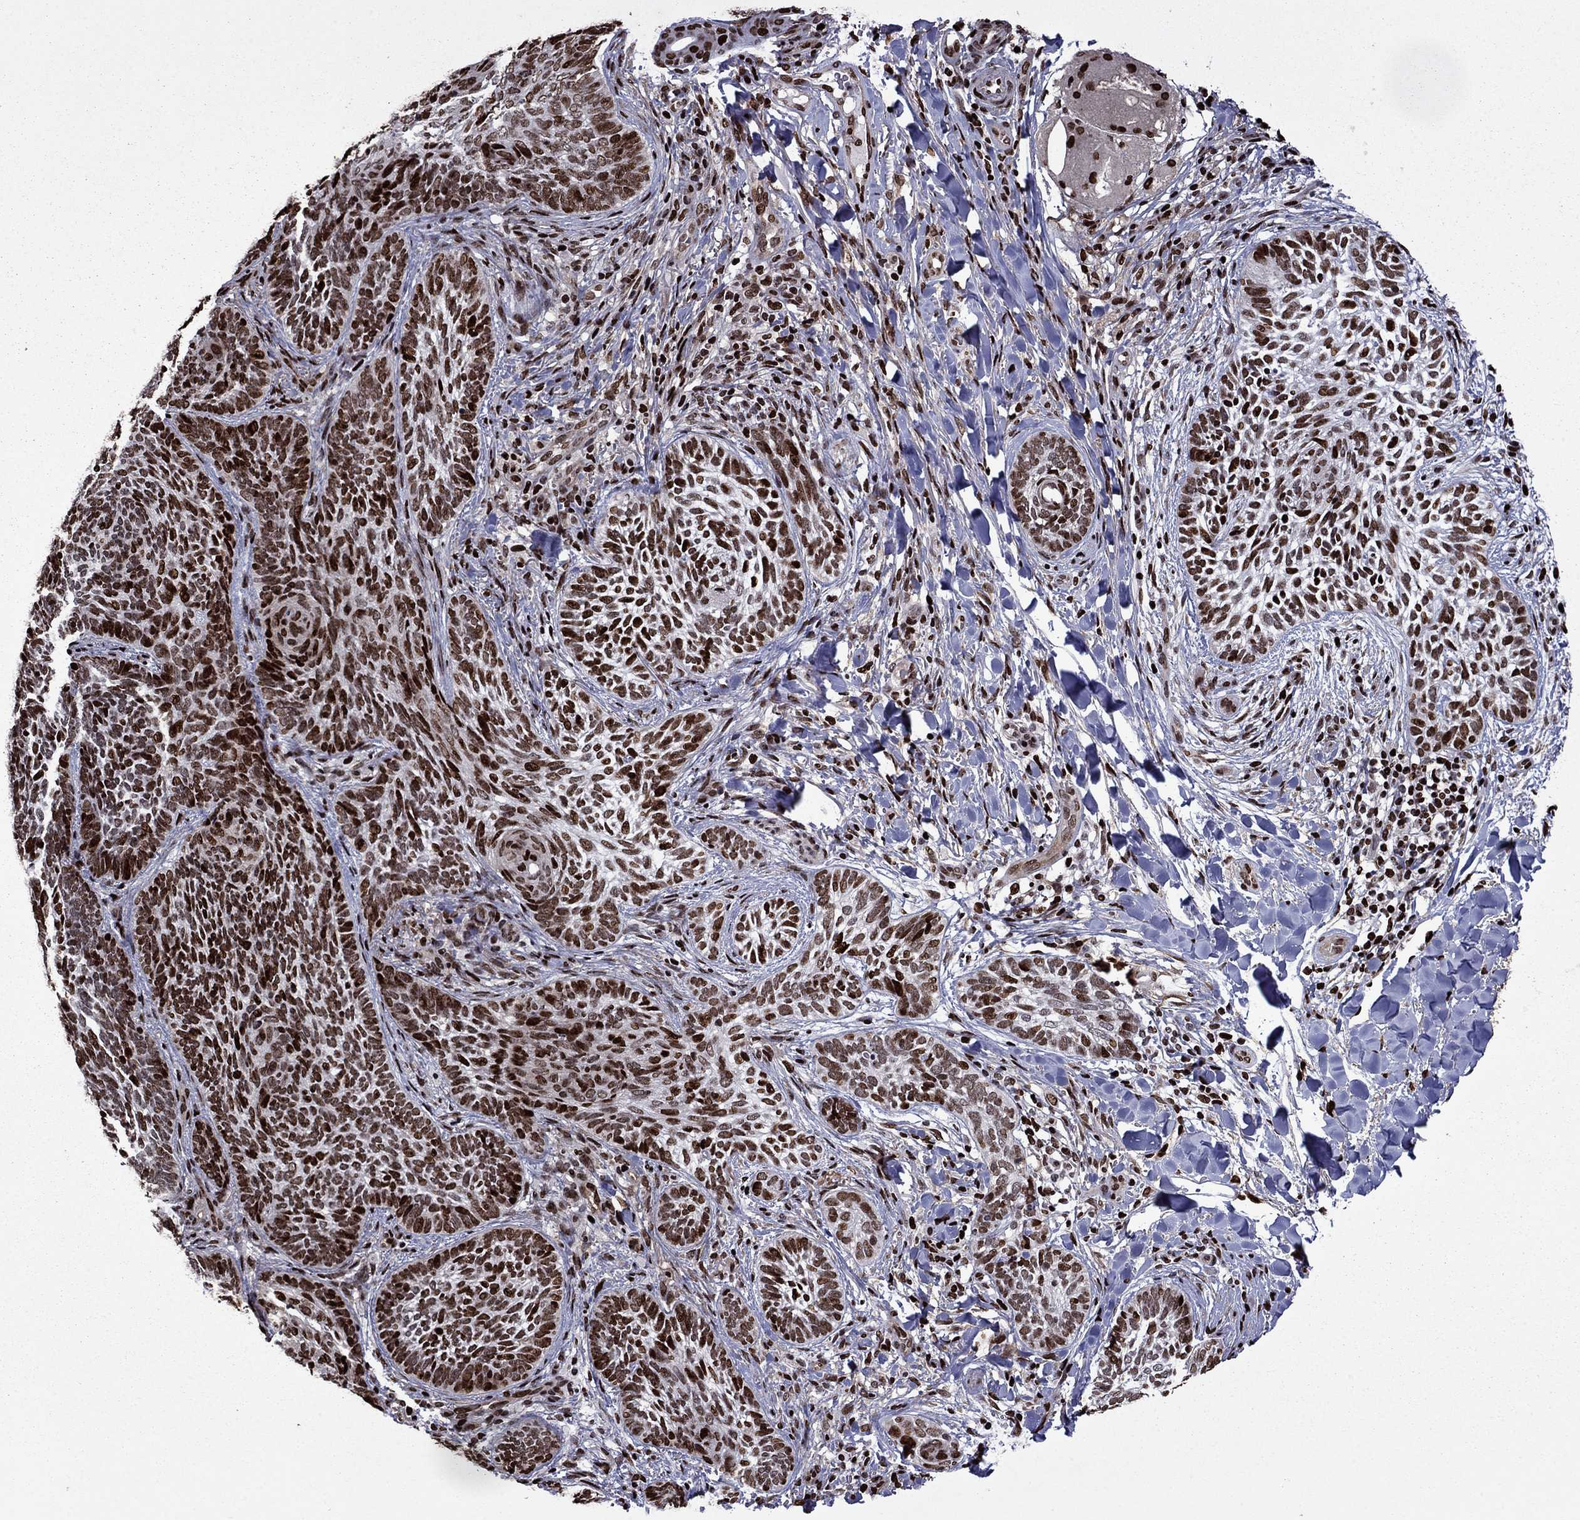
{"staining": {"intensity": "strong", "quantity": ">75%", "location": "nuclear"}, "tissue": "skin cancer", "cell_type": "Tumor cells", "image_type": "cancer", "snomed": [{"axis": "morphology", "description": "Normal tissue, NOS"}, {"axis": "morphology", "description": "Basal cell carcinoma"}, {"axis": "topography", "description": "Skin"}], "caption": "A brown stain highlights strong nuclear expression of a protein in basal cell carcinoma (skin) tumor cells. The staining is performed using DAB brown chromogen to label protein expression. The nuclei are counter-stained blue using hematoxylin.", "gene": "LIMK1", "patient": {"sex": "male", "age": 46}}